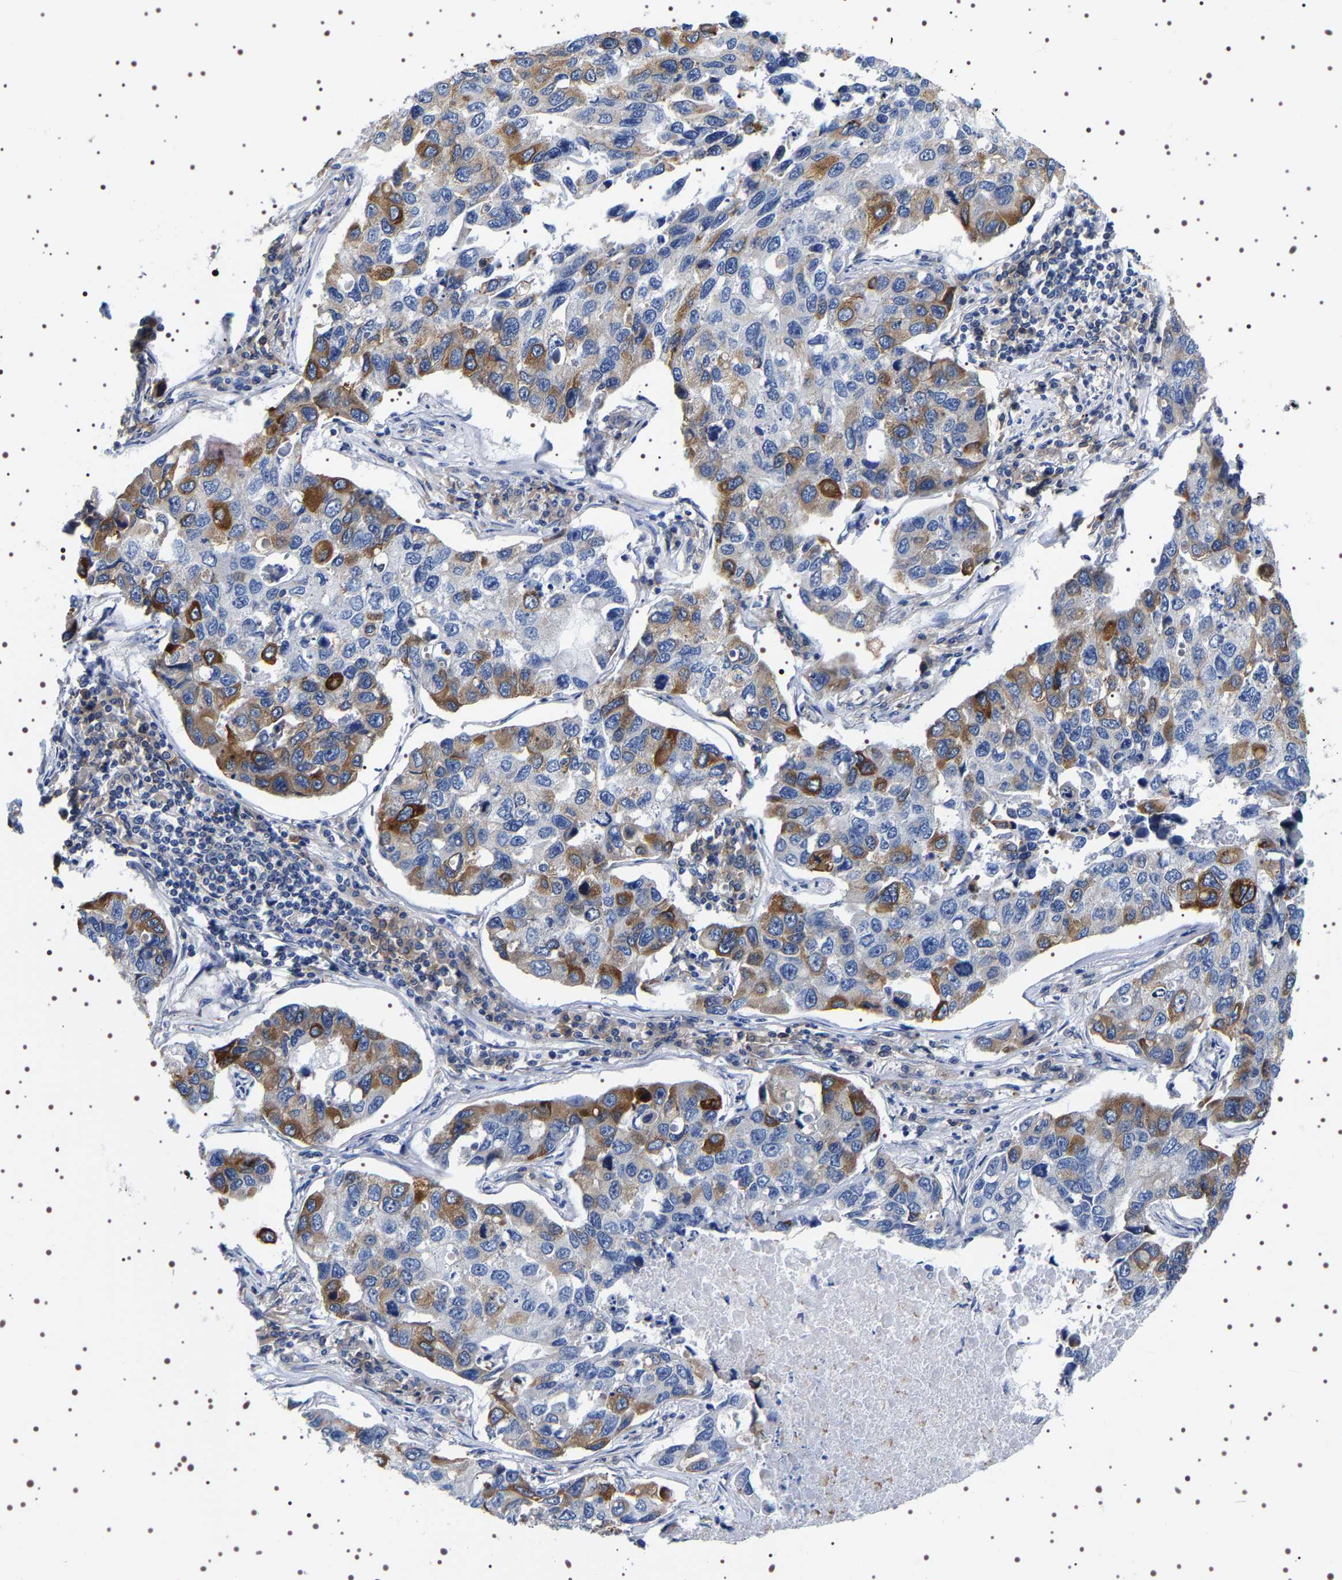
{"staining": {"intensity": "moderate", "quantity": "25%-75%", "location": "cytoplasmic/membranous"}, "tissue": "lung cancer", "cell_type": "Tumor cells", "image_type": "cancer", "snomed": [{"axis": "morphology", "description": "Adenocarcinoma, NOS"}, {"axis": "topography", "description": "Lung"}], "caption": "Immunohistochemistry (DAB) staining of human lung cancer demonstrates moderate cytoplasmic/membranous protein positivity in approximately 25%-75% of tumor cells.", "gene": "SQLE", "patient": {"sex": "male", "age": 64}}